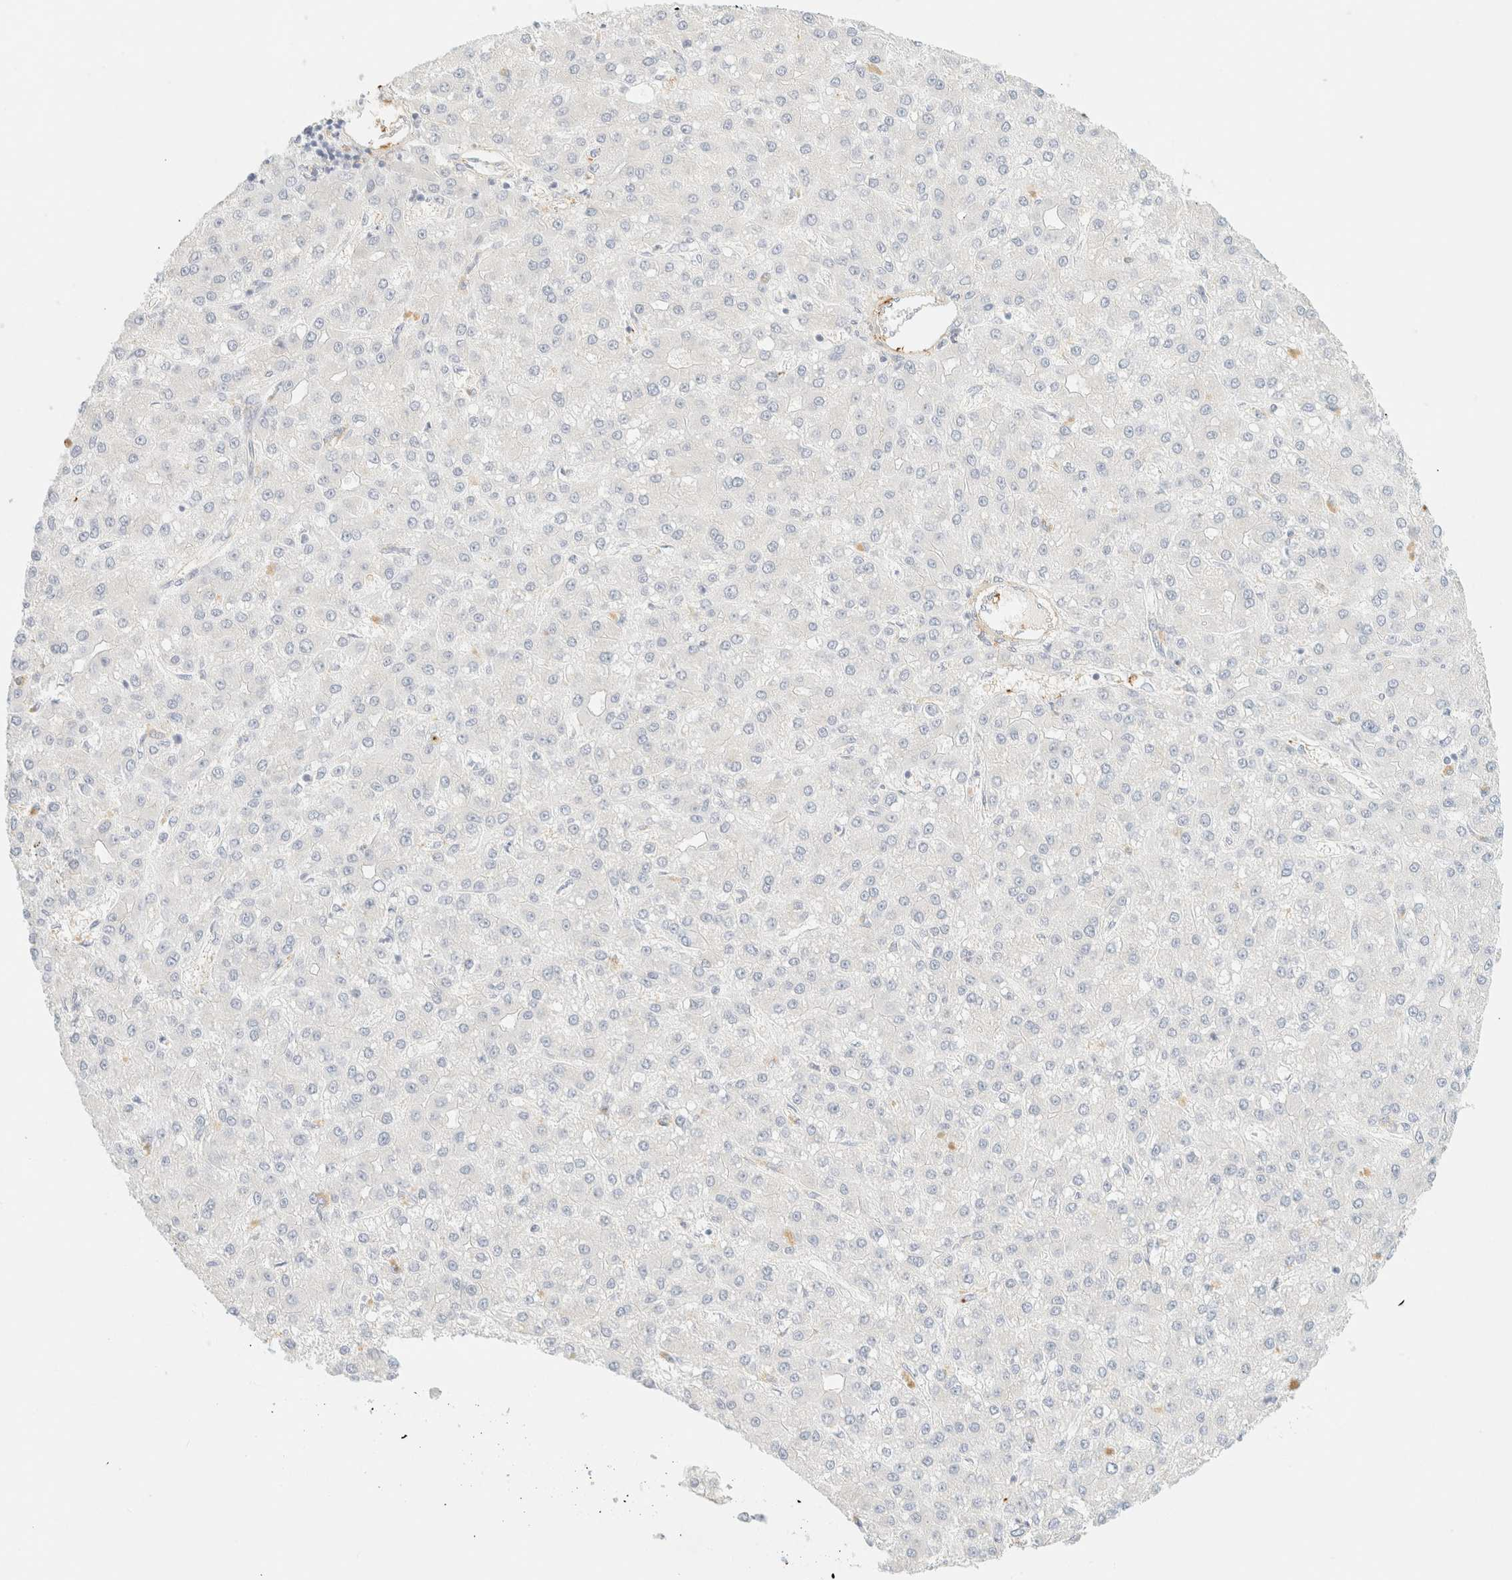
{"staining": {"intensity": "negative", "quantity": "none", "location": "none"}, "tissue": "liver cancer", "cell_type": "Tumor cells", "image_type": "cancer", "snomed": [{"axis": "morphology", "description": "Carcinoma, Hepatocellular, NOS"}, {"axis": "topography", "description": "Liver"}], "caption": "A histopathology image of human liver cancer (hepatocellular carcinoma) is negative for staining in tumor cells. Nuclei are stained in blue.", "gene": "OTOP2", "patient": {"sex": "male", "age": 67}}